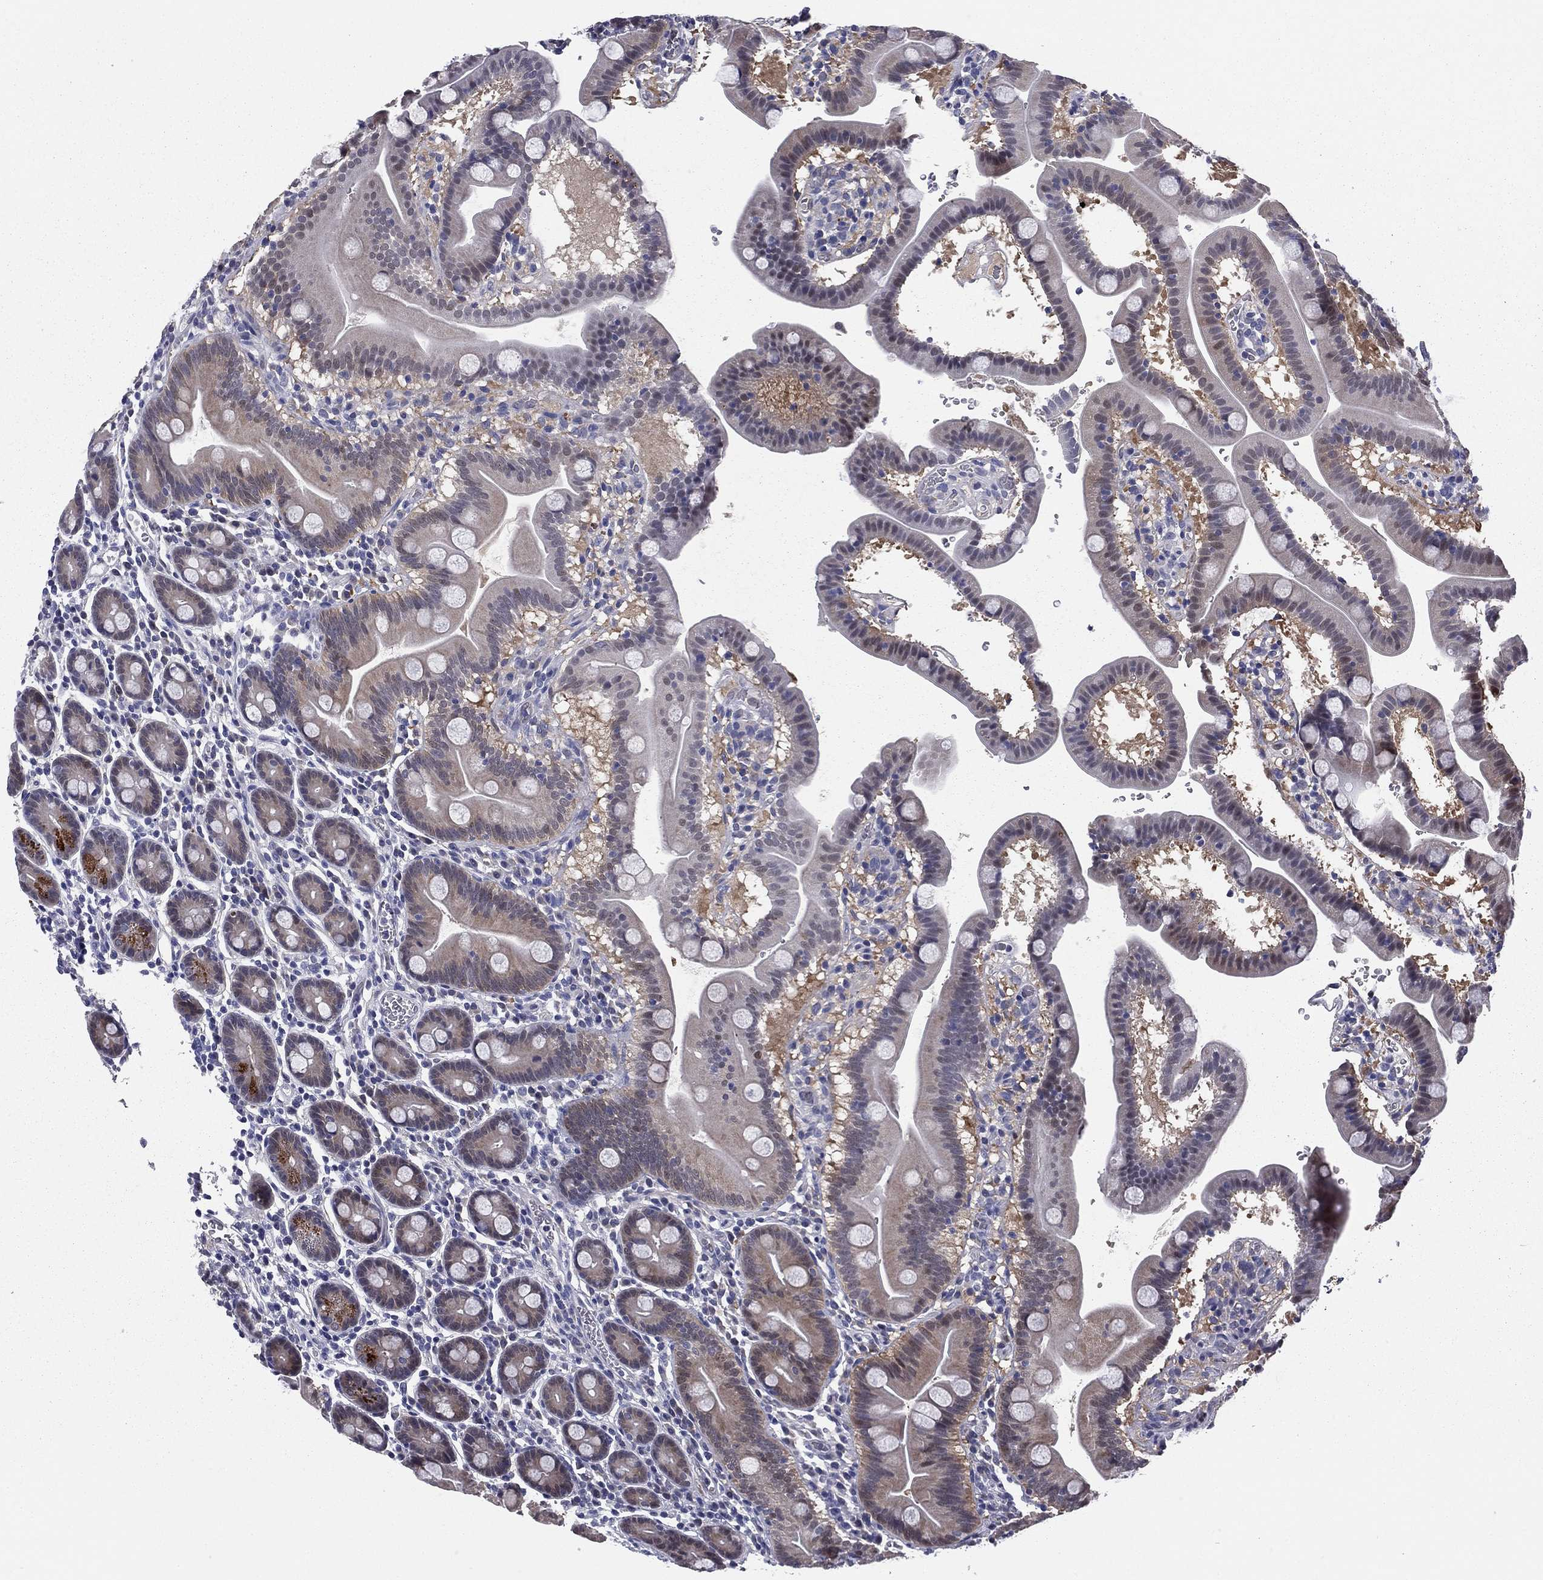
{"staining": {"intensity": "weak", "quantity": "<25%", "location": "cytoplasmic/membranous"}, "tissue": "duodenum", "cell_type": "Glandular cells", "image_type": "normal", "snomed": [{"axis": "morphology", "description": "Normal tissue, NOS"}, {"axis": "topography", "description": "Duodenum"}], "caption": "Photomicrograph shows no protein positivity in glandular cells of unremarkable duodenum.", "gene": "REXO5", "patient": {"sex": "male", "age": 59}}